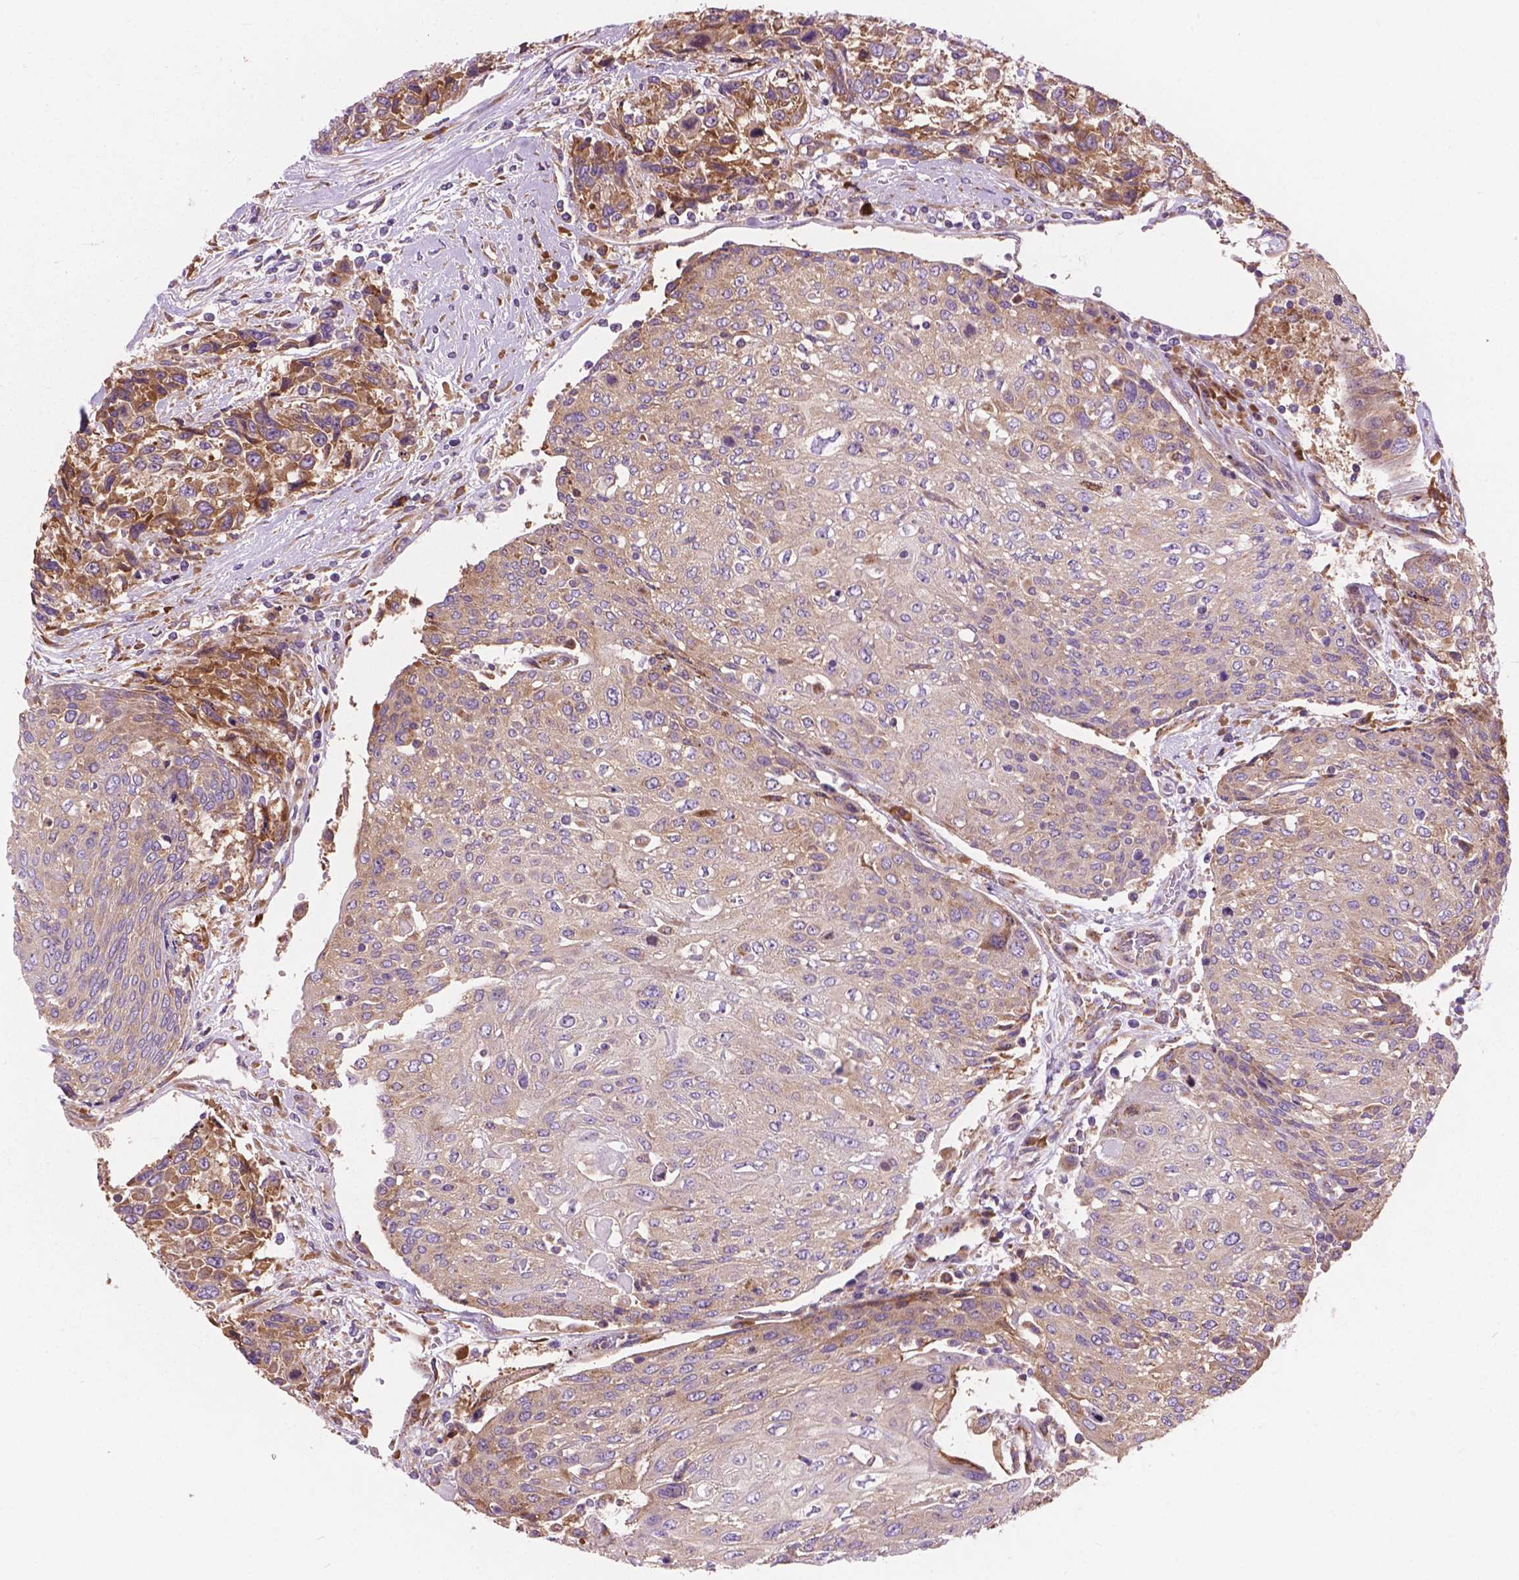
{"staining": {"intensity": "moderate", "quantity": "25%-75%", "location": "cytoplasmic/membranous"}, "tissue": "urothelial cancer", "cell_type": "Tumor cells", "image_type": "cancer", "snomed": [{"axis": "morphology", "description": "Urothelial carcinoma, High grade"}, {"axis": "topography", "description": "Urinary bladder"}], "caption": "High-grade urothelial carcinoma tissue exhibits moderate cytoplasmic/membranous expression in approximately 25%-75% of tumor cells, visualized by immunohistochemistry.", "gene": "RPL37A", "patient": {"sex": "female", "age": 70}}